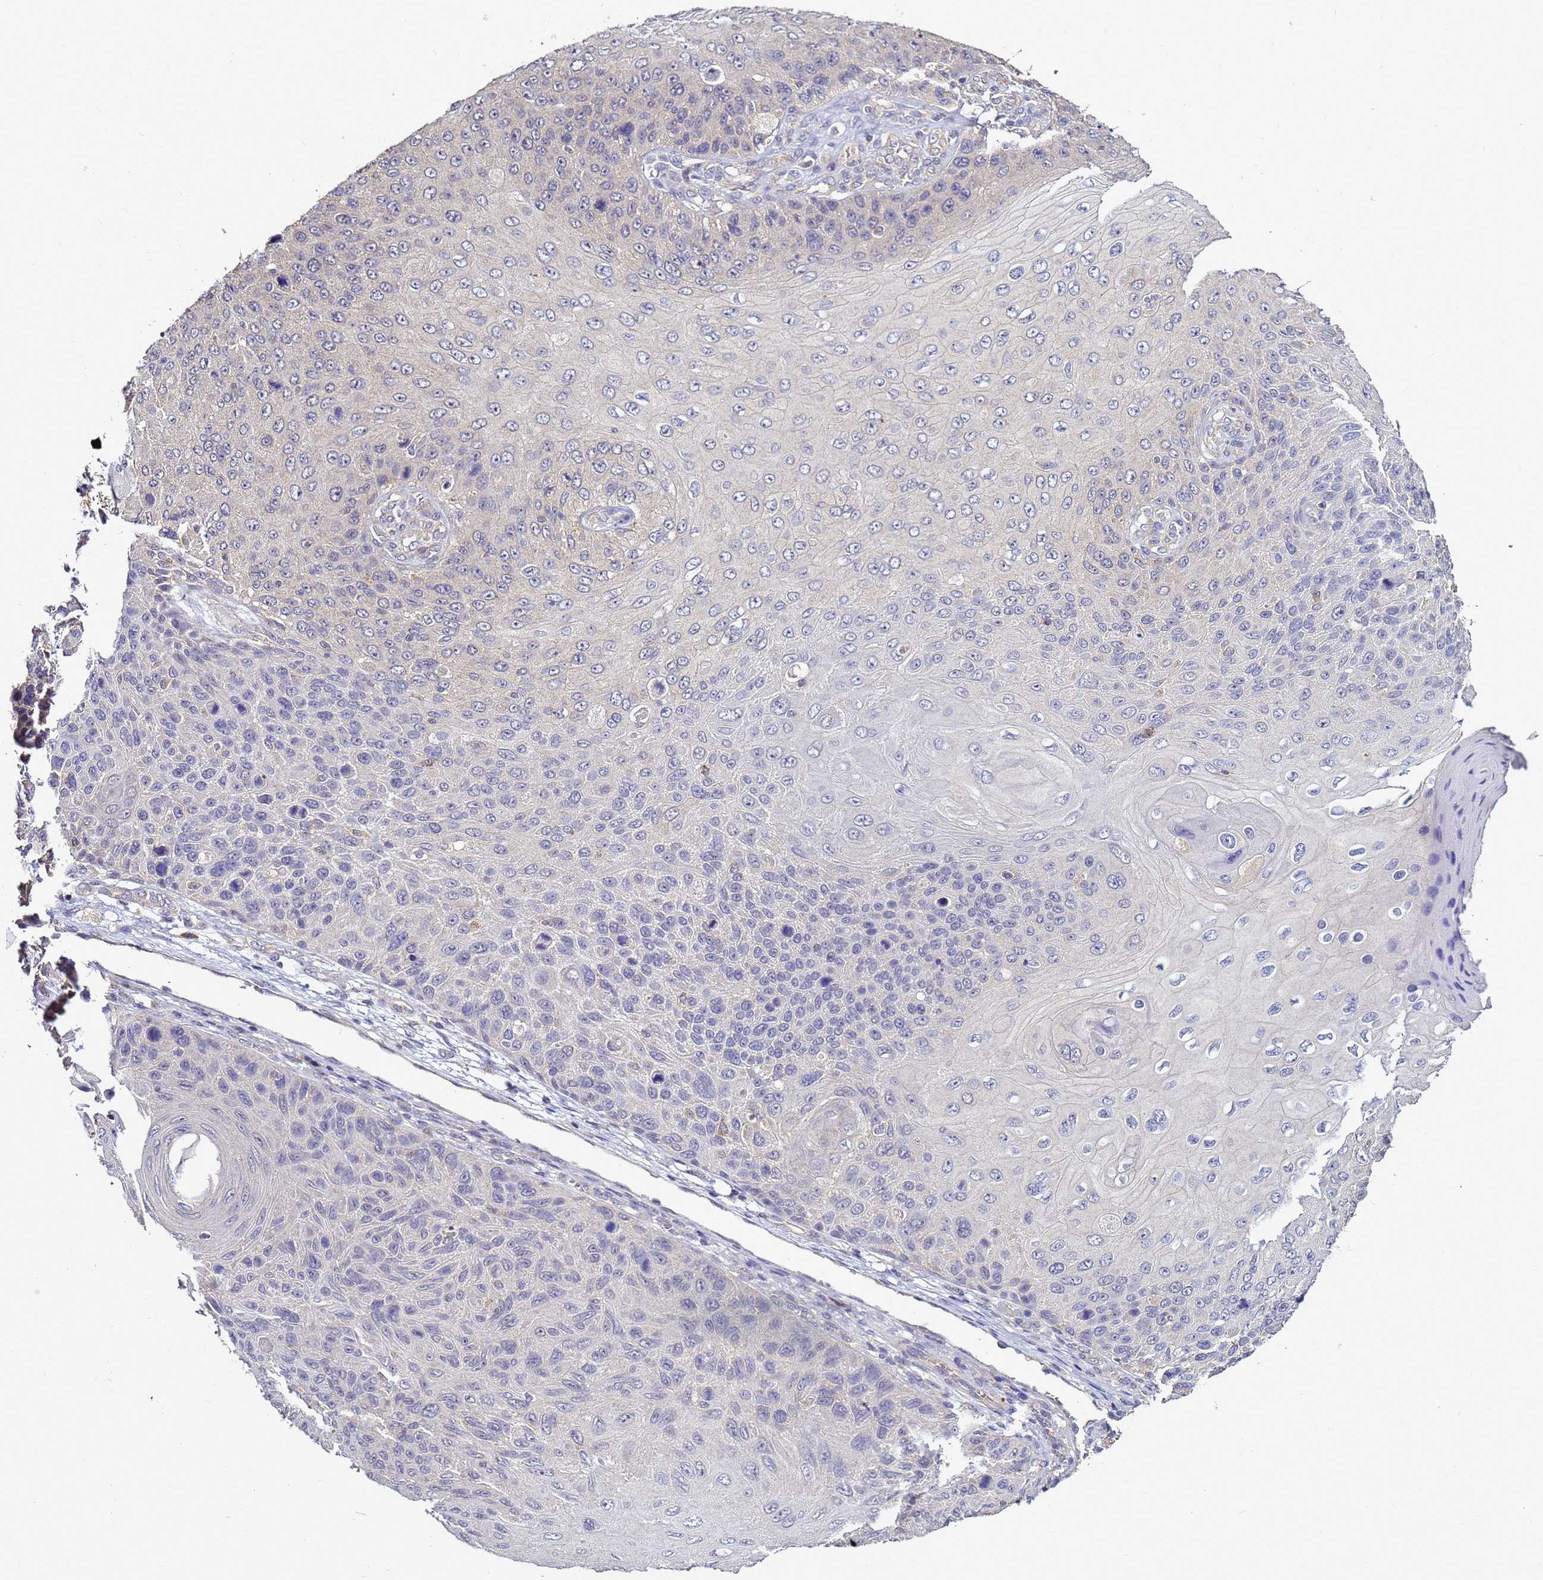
{"staining": {"intensity": "weak", "quantity": "<25%", "location": "cytoplasmic/membranous"}, "tissue": "skin cancer", "cell_type": "Tumor cells", "image_type": "cancer", "snomed": [{"axis": "morphology", "description": "Squamous cell carcinoma, NOS"}, {"axis": "topography", "description": "Skin"}], "caption": "Tumor cells are negative for protein expression in human skin squamous cell carcinoma. (DAB immunohistochemistry, high magnification).", "gene": "ENOPH1", "patient": {"sex": "female", "age": 88}}